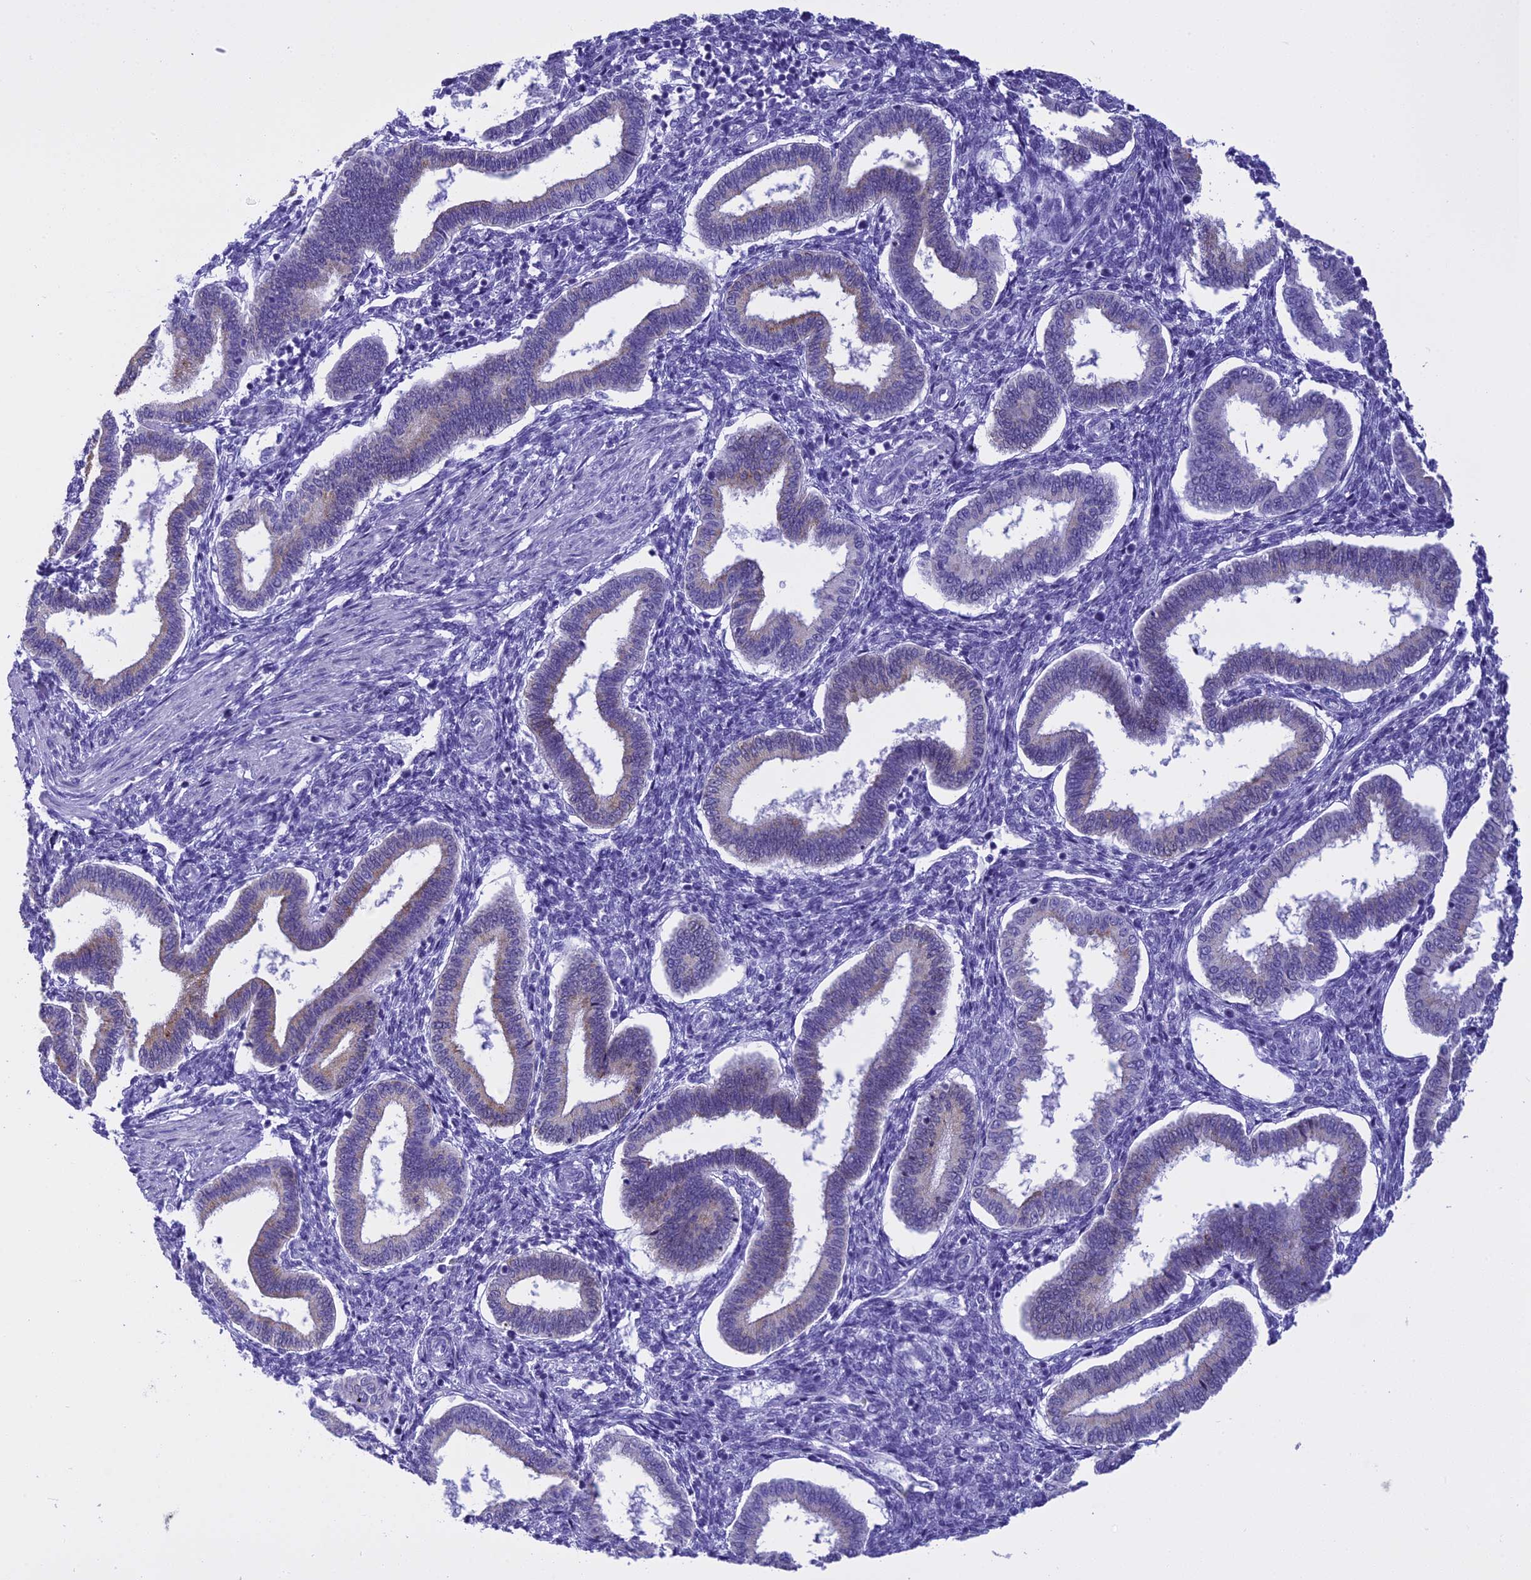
{"staining": {"intensity": "negative", "quantity": "none", "location": "none"}, "tissue": "endometrium", "cell_type": "Cells in endometrial stroma", "image_type": "normal", "snomed": [{"axis": "morphology", "description": "Normal tissue, NOS"}, {"axis": "topography", "description": "Endometrium"}], "caption": "This is an IHC image of unremarkable human endometrium. There is no staining in cells in endometrial stroma.", "gene": "KCTD14", "patient": {"sex": "female", "age": 24}}